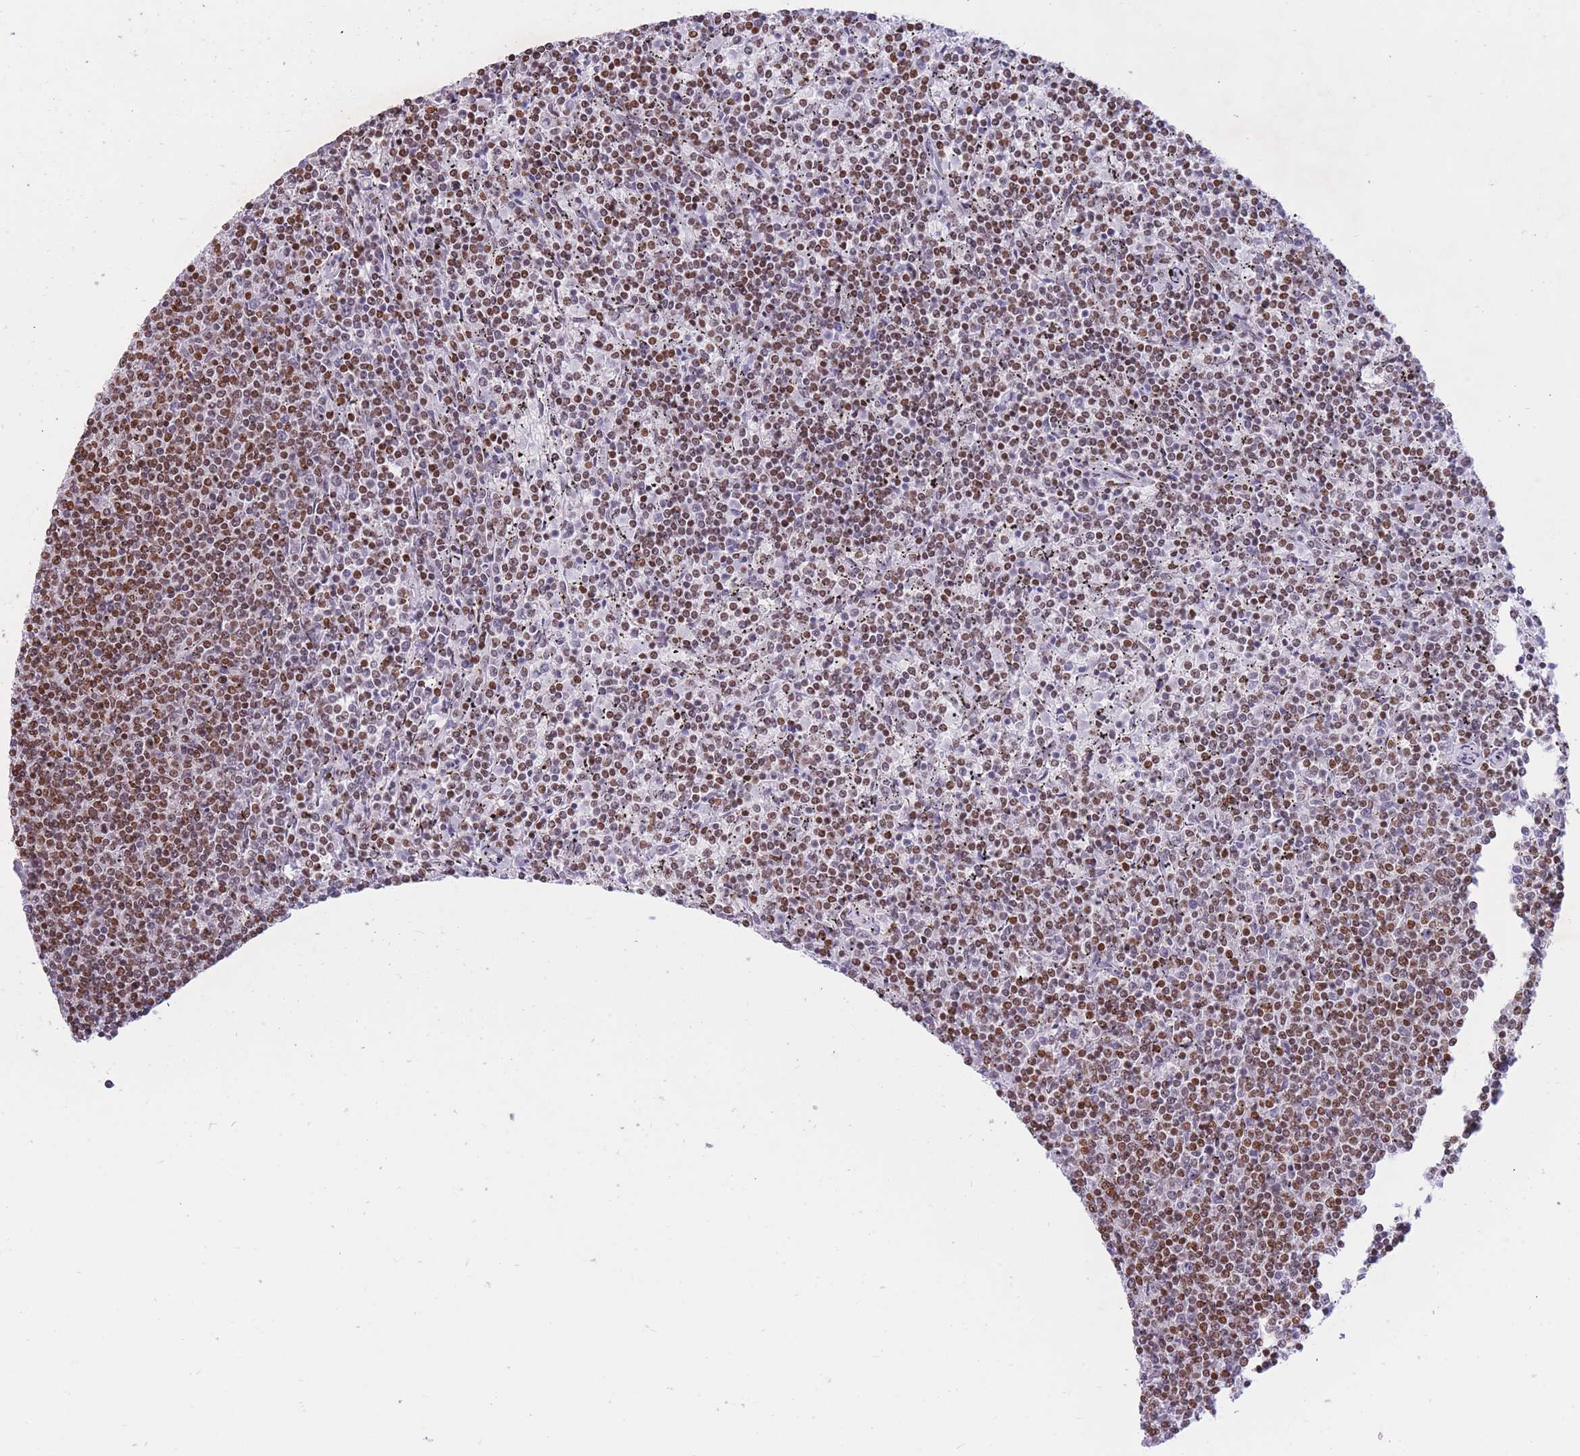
{"staining": {"intensity": "moderate", "quantity": ">75%", "location": "nuclear"}, "tissue": "lymphoma", "cell_type": "Tumor cells", "image_type": "cancer", "snomed": [{"axis": "morphology", "description": "Malignant lymphoma, non-Hodgkin's type, Low grade"}, {"axis": "topography", "description": "Spleen"}], "caption": "Tumor cells exhibit medium levels of moderate nuclear positivity in about >75% of cells in human lymphoma. (IHC, brightfield microscopy, high magnification).", "gene": "HMGN1", "patient": {"sex": "female", "age": 50}}